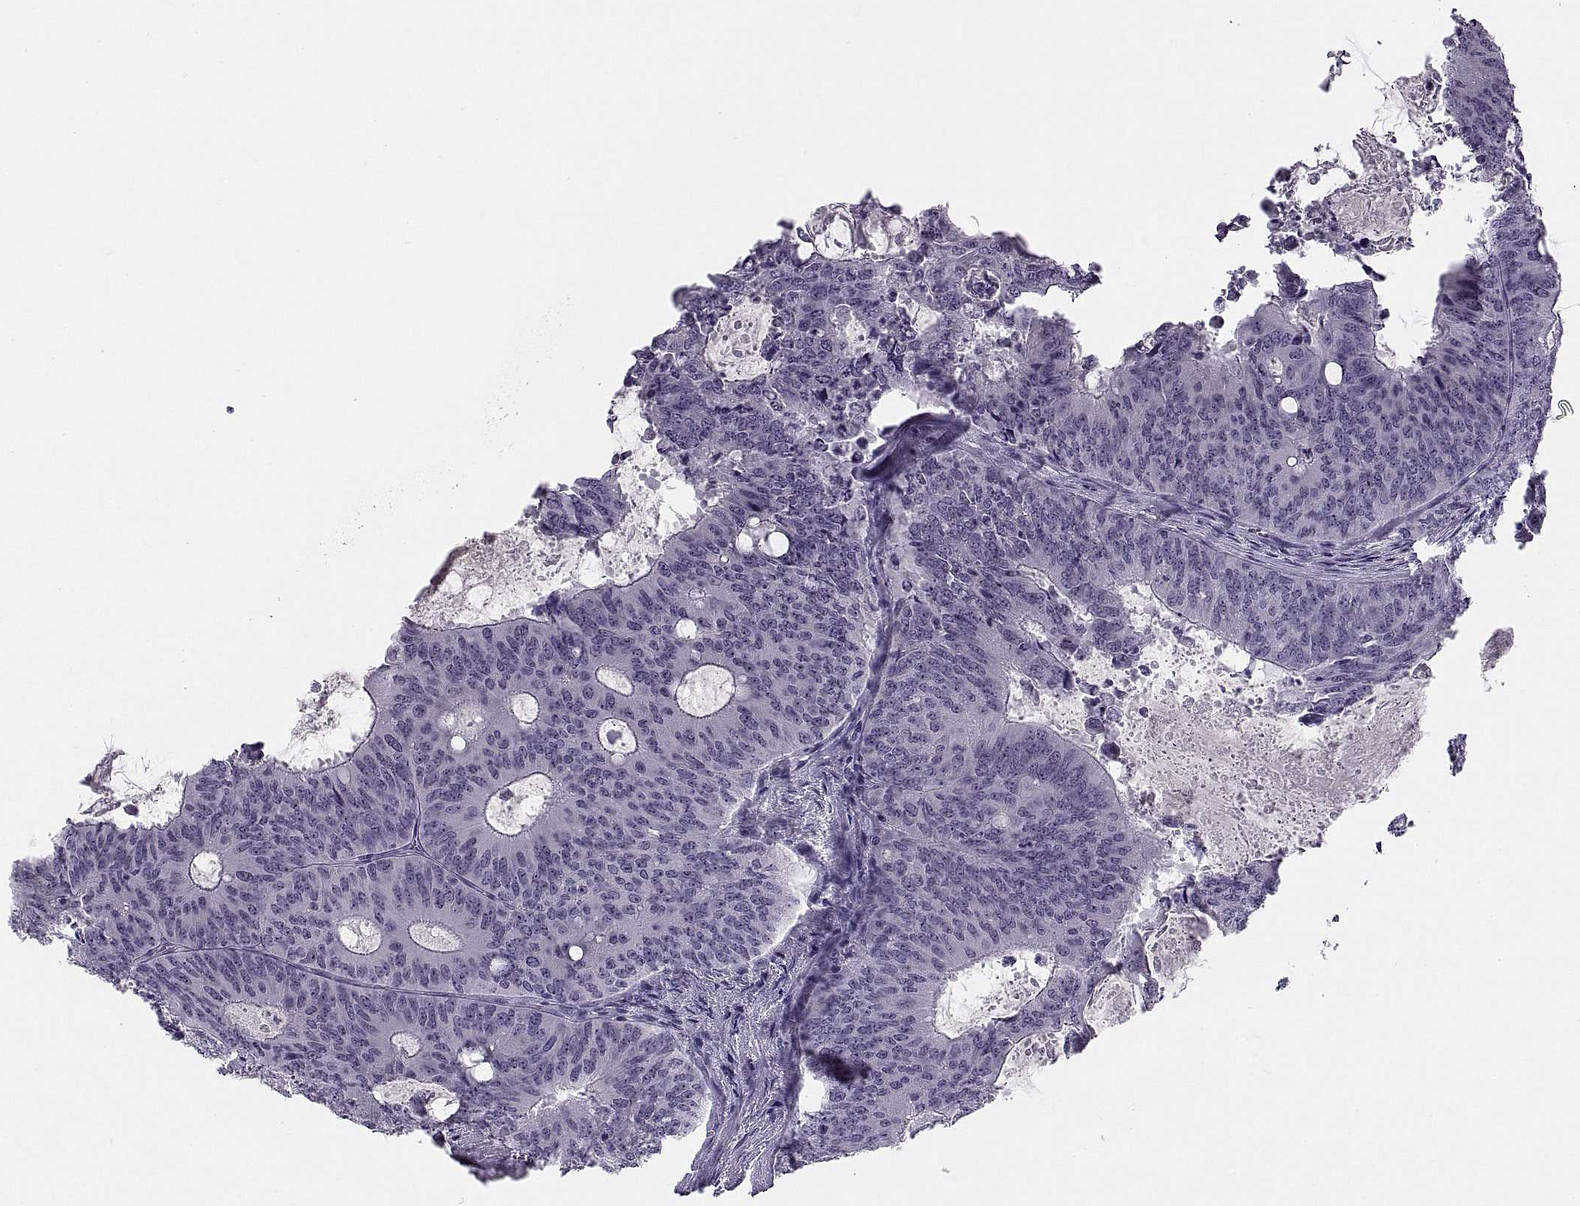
{"staining": {"intensity": "negative", "quantity": "none", "location": "none"}, "tissue": "colorectal cancer", "cell_type": "Tumor cells", "image_type": "cancer", "snomed": [{"axis": "morphology", "description": "Adenocarcinoma, NOS"}, {"axis": "topography", "description": "Colon"}], "caption": "A high-resolution photomicrograph shows immunohistochemistry staining of colorectal adenocarcinoma, which exhibits no significant positivity in tumor cells.", "gene": "TBC1D3G", "patient": {"sex": "male", "age": 67}}